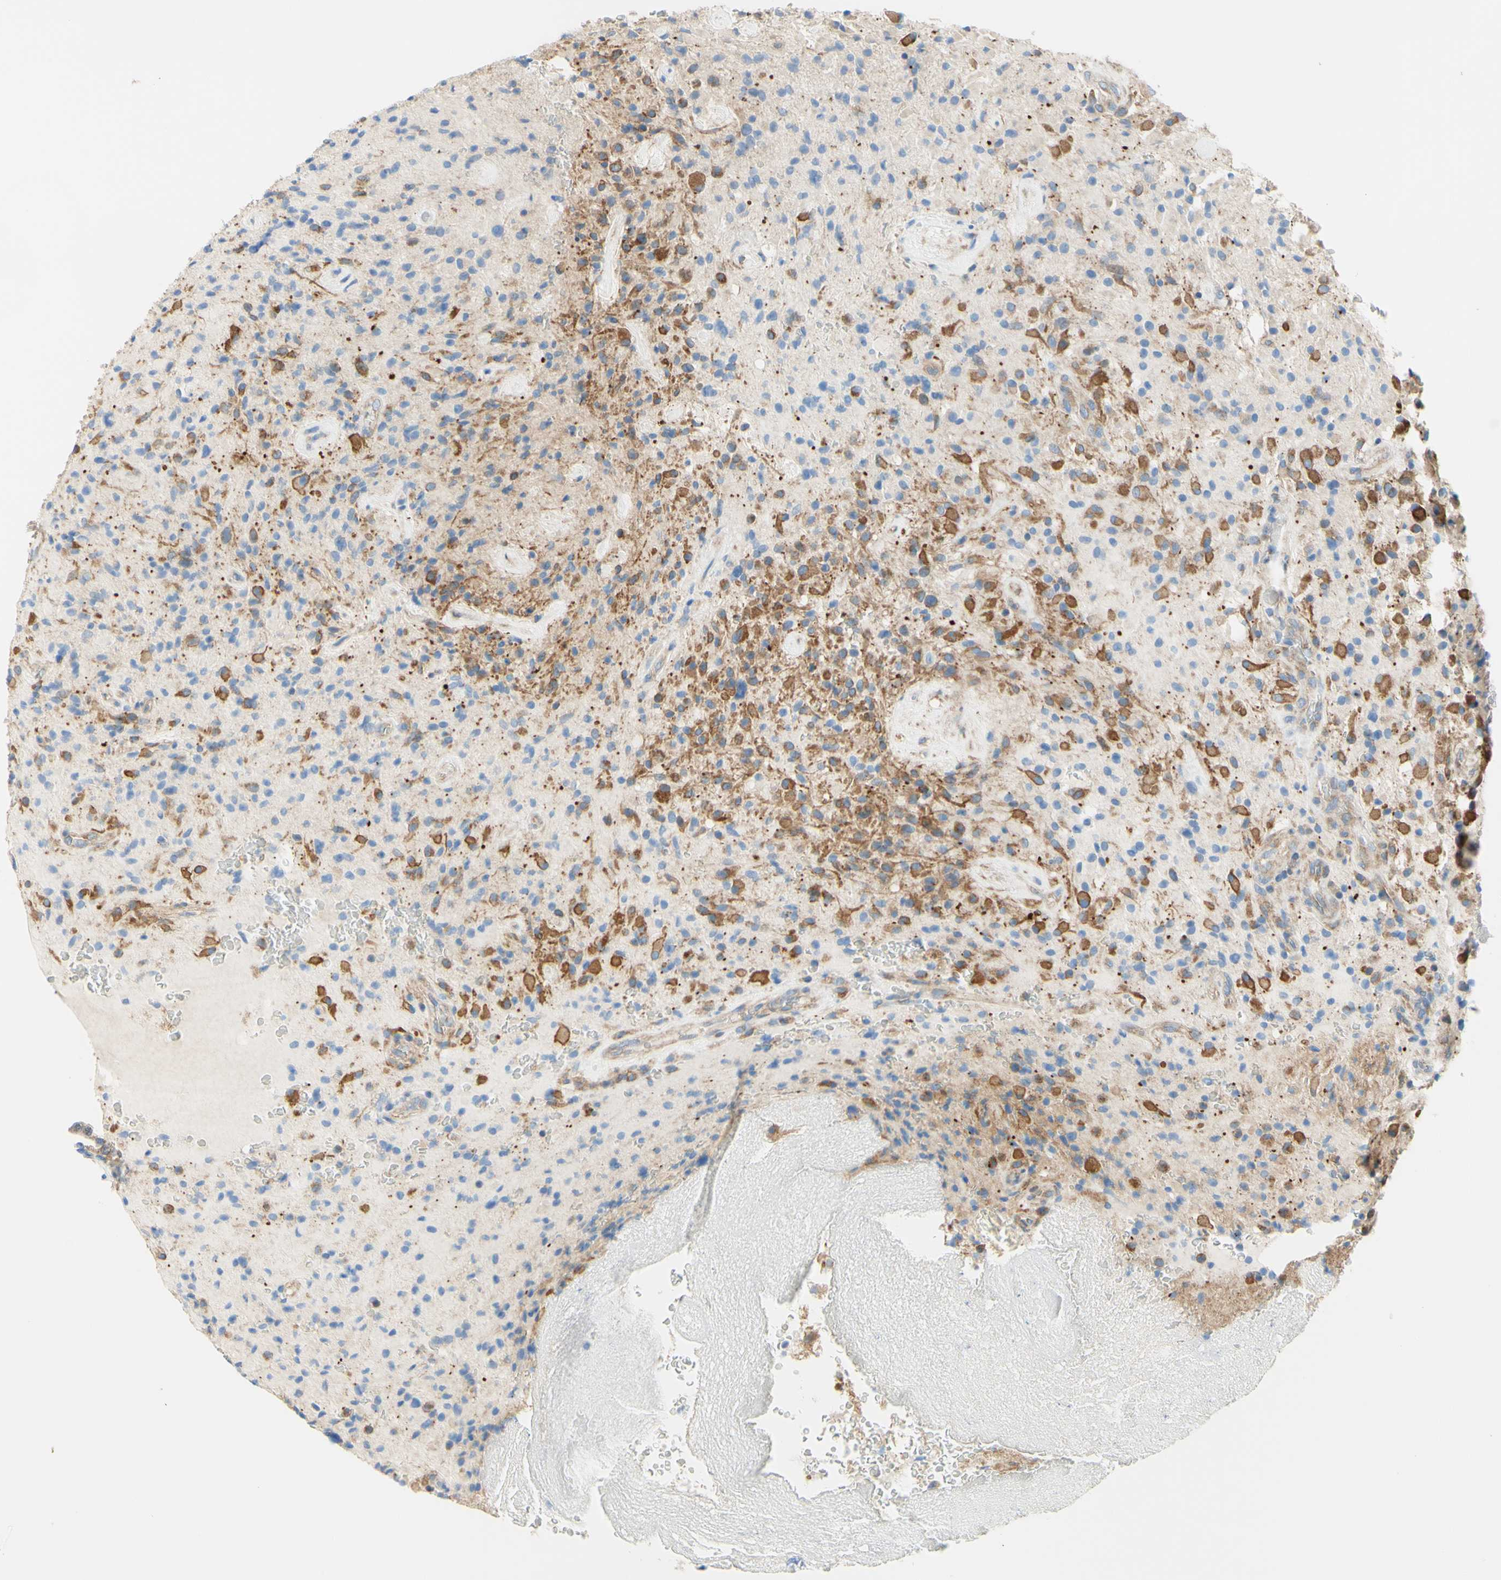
{"staining": {"intensity": "strong", "quantity": "25%-75%", "location": "cytoplasmic/membranous"}, "tissue": "glioma", "cell_type": "Tumor cells", "image_type": "cancer", "snomed": [{"axis": "morphology", "description": "Glioma, malignant, High grade"}, {"axis": "topography", "description": "Brain"}], "caption": "Immunohistochemical staining of human glioma shows high levels of strong cytoplasmic/membranous positivity in approximately 25%-75% of tumor cells.", "gene": "RETREG2", "patient": {"sex": "male", "age": 71}}